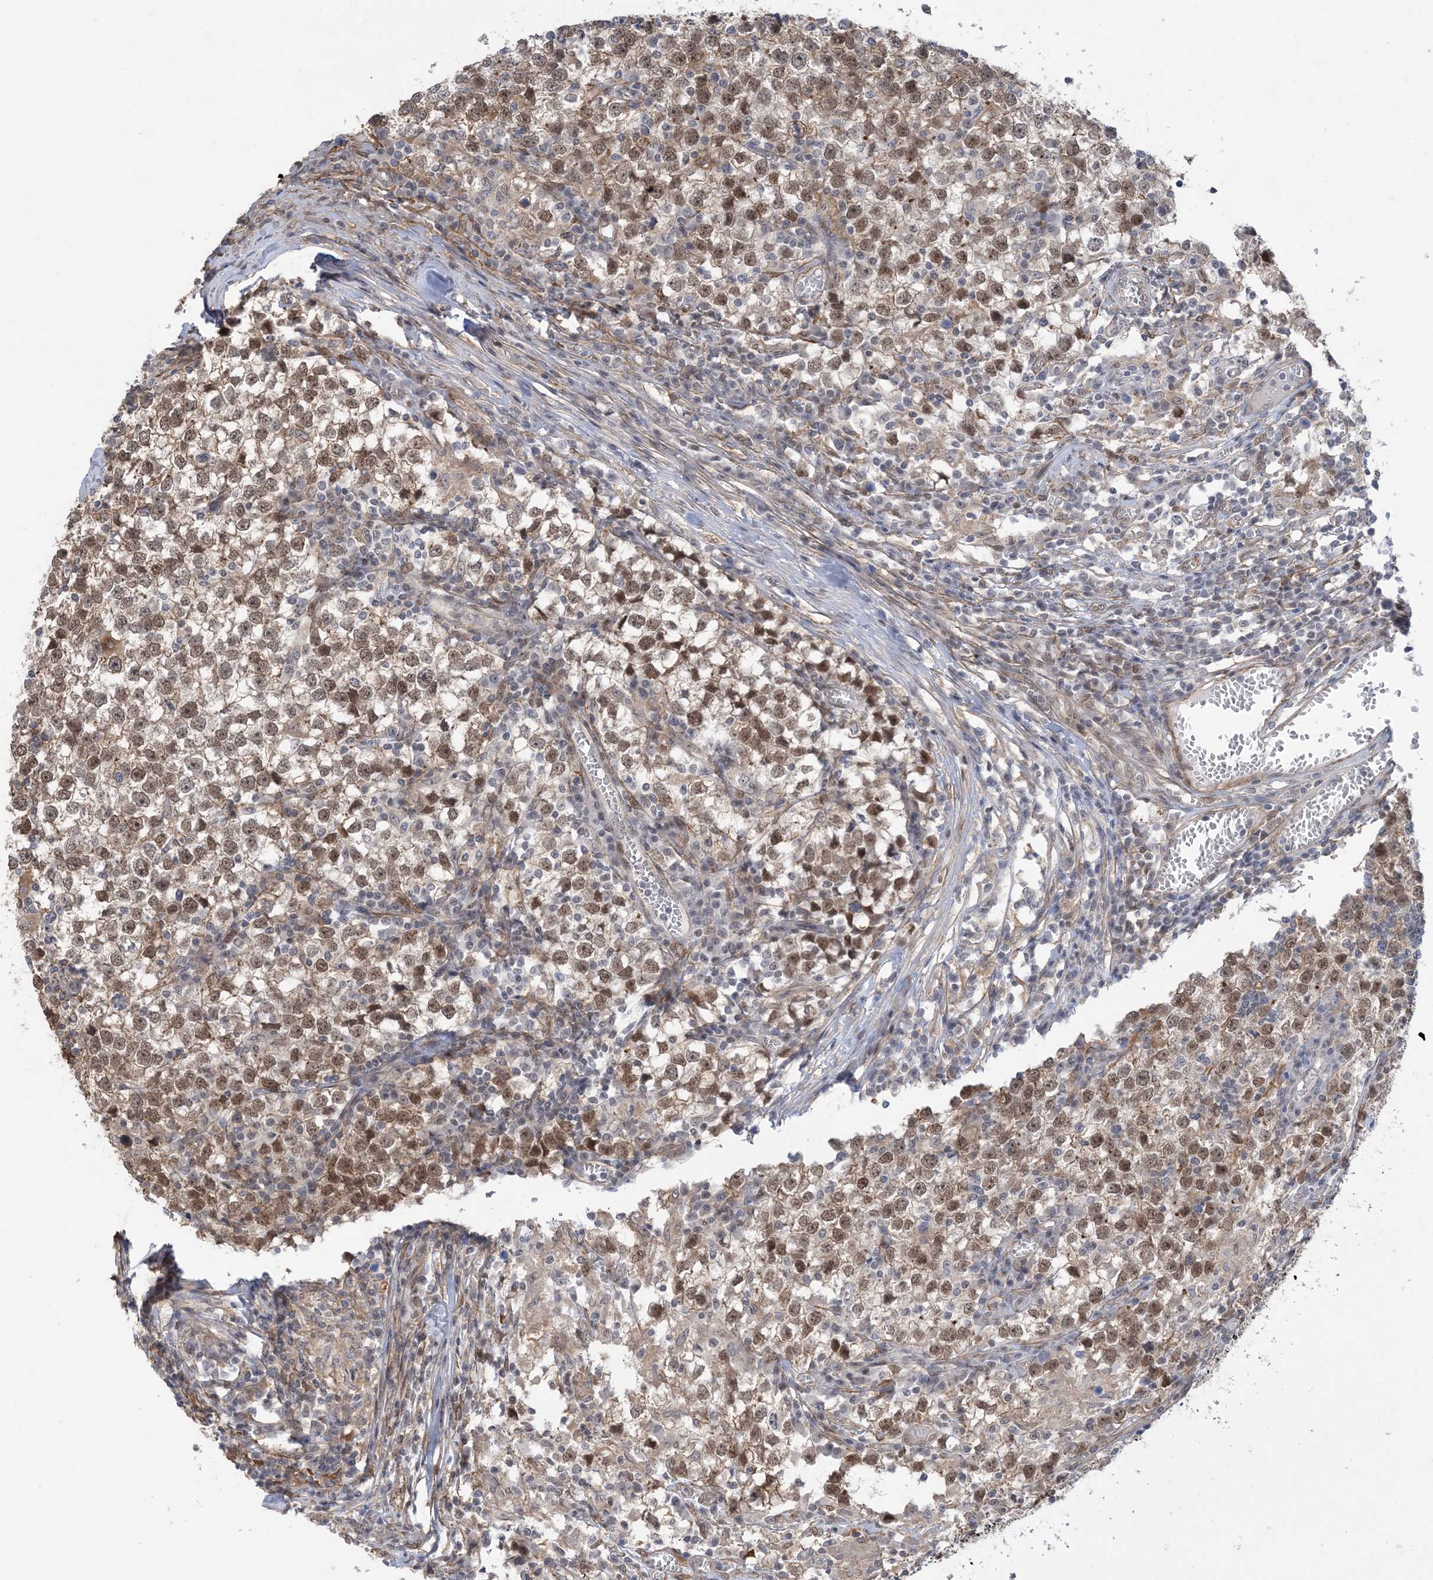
{"staining": {"intensity": "moderate", "quantity": "25%-75%", "location": "nuclear"}, "tissue": "testis cancer", "cell_type": "Tumor cells", "image_type": "cancer", "snomed": [{"axis": "morphology", "description": "Seminoma, NOS"}, {"axis": "topography", "description": "Testis"}], "caption": "A histopathology image of testis seminoma stained for a protein displays moderate nuclear brown staining in tumor cells. Using DAB (brown) and hematoxylin (blue) stains, captured at high magnification using brightfield microscopy.", "gene": "ZNF8", "patient": {"sex": "male", "age": 65}}